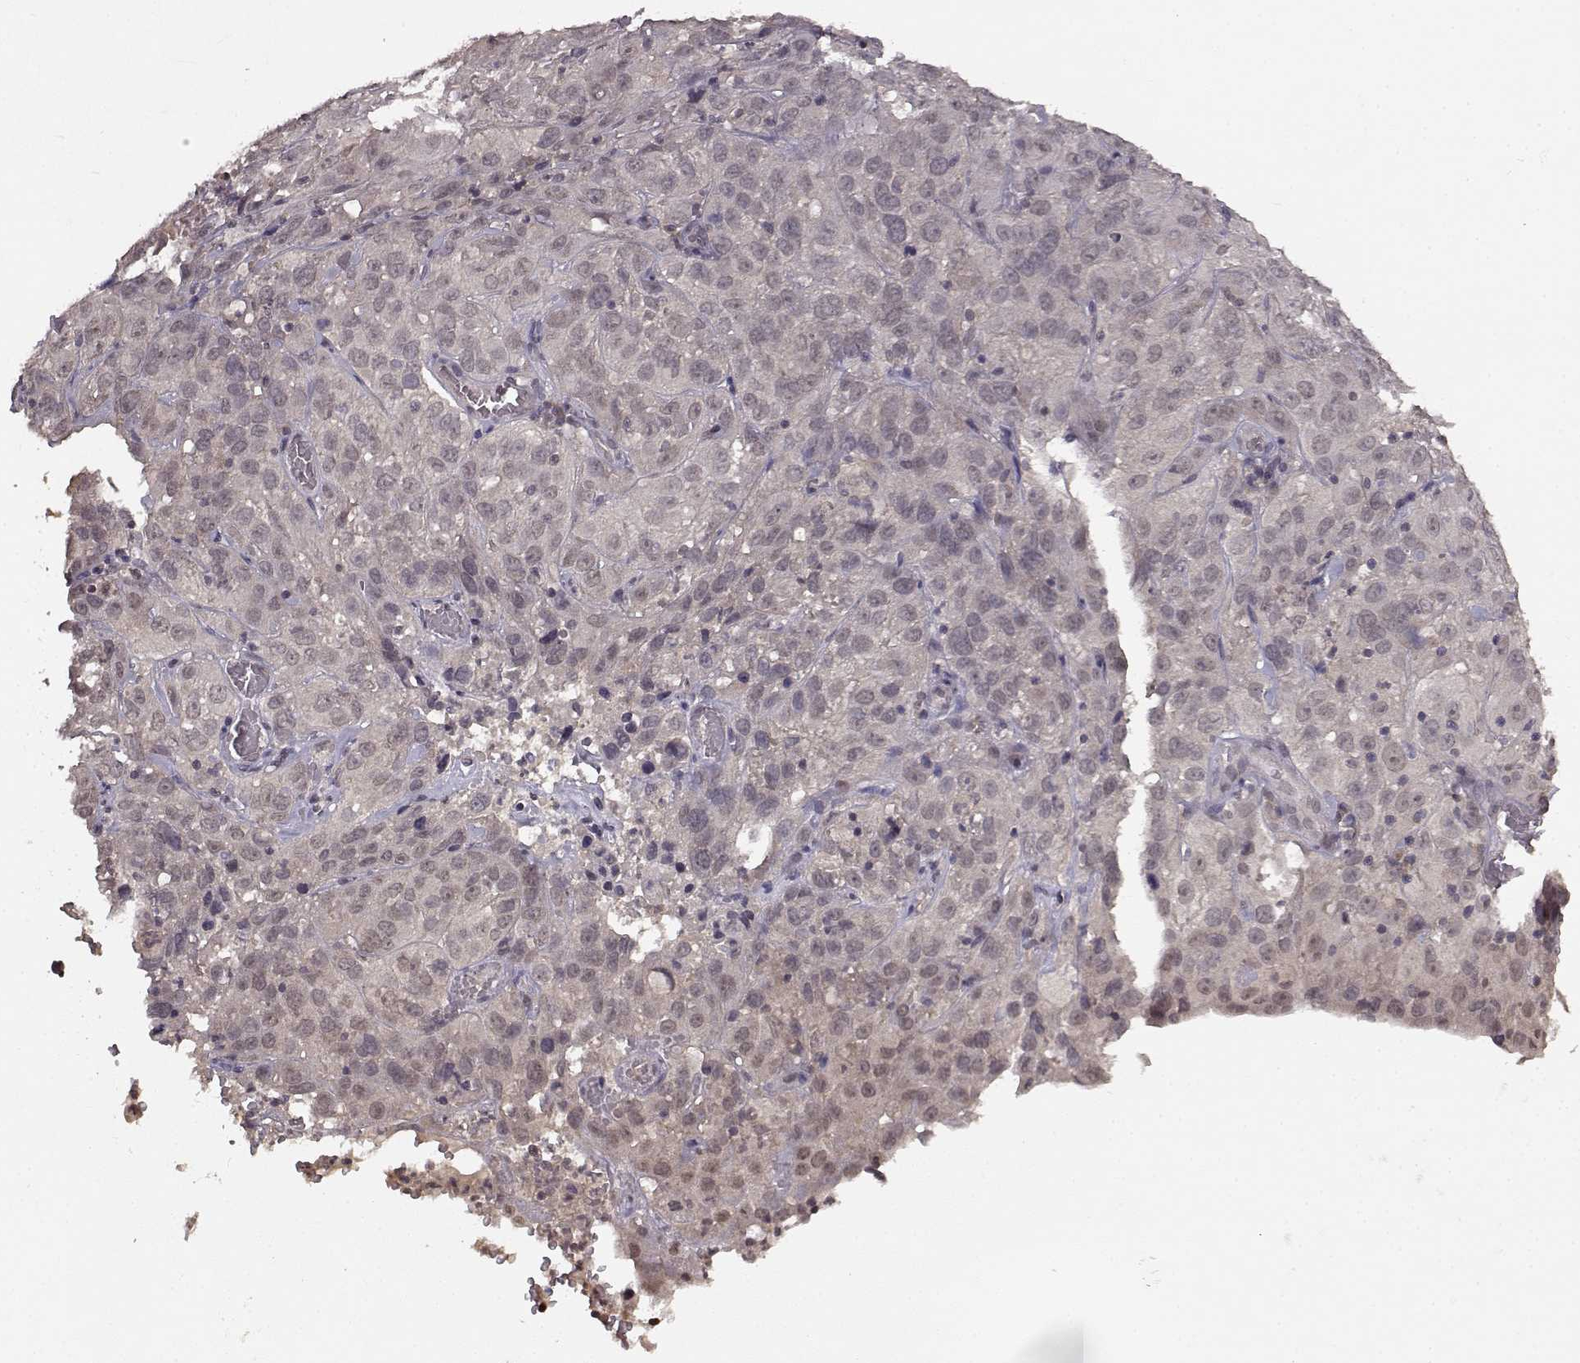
{"staining": {"intensity": "negative", "quantity": "none", "location": "none"}, "tissue": "cervical cancer", "cell_type": "Tumor cells", "image_type": "cancer", "snomed": [{"axis": "morphology", "description": "Squamous cell carcinoma, NOS"}, {"axis": "topography", "description": "Cervix"}], "caption": "Cervical squamous cell carcinoma was stained to show a protein in brown. There is no significant staining in tumor cells.", "gene": "NTRK2", "patient": {"sex": "female", "age": 32}}